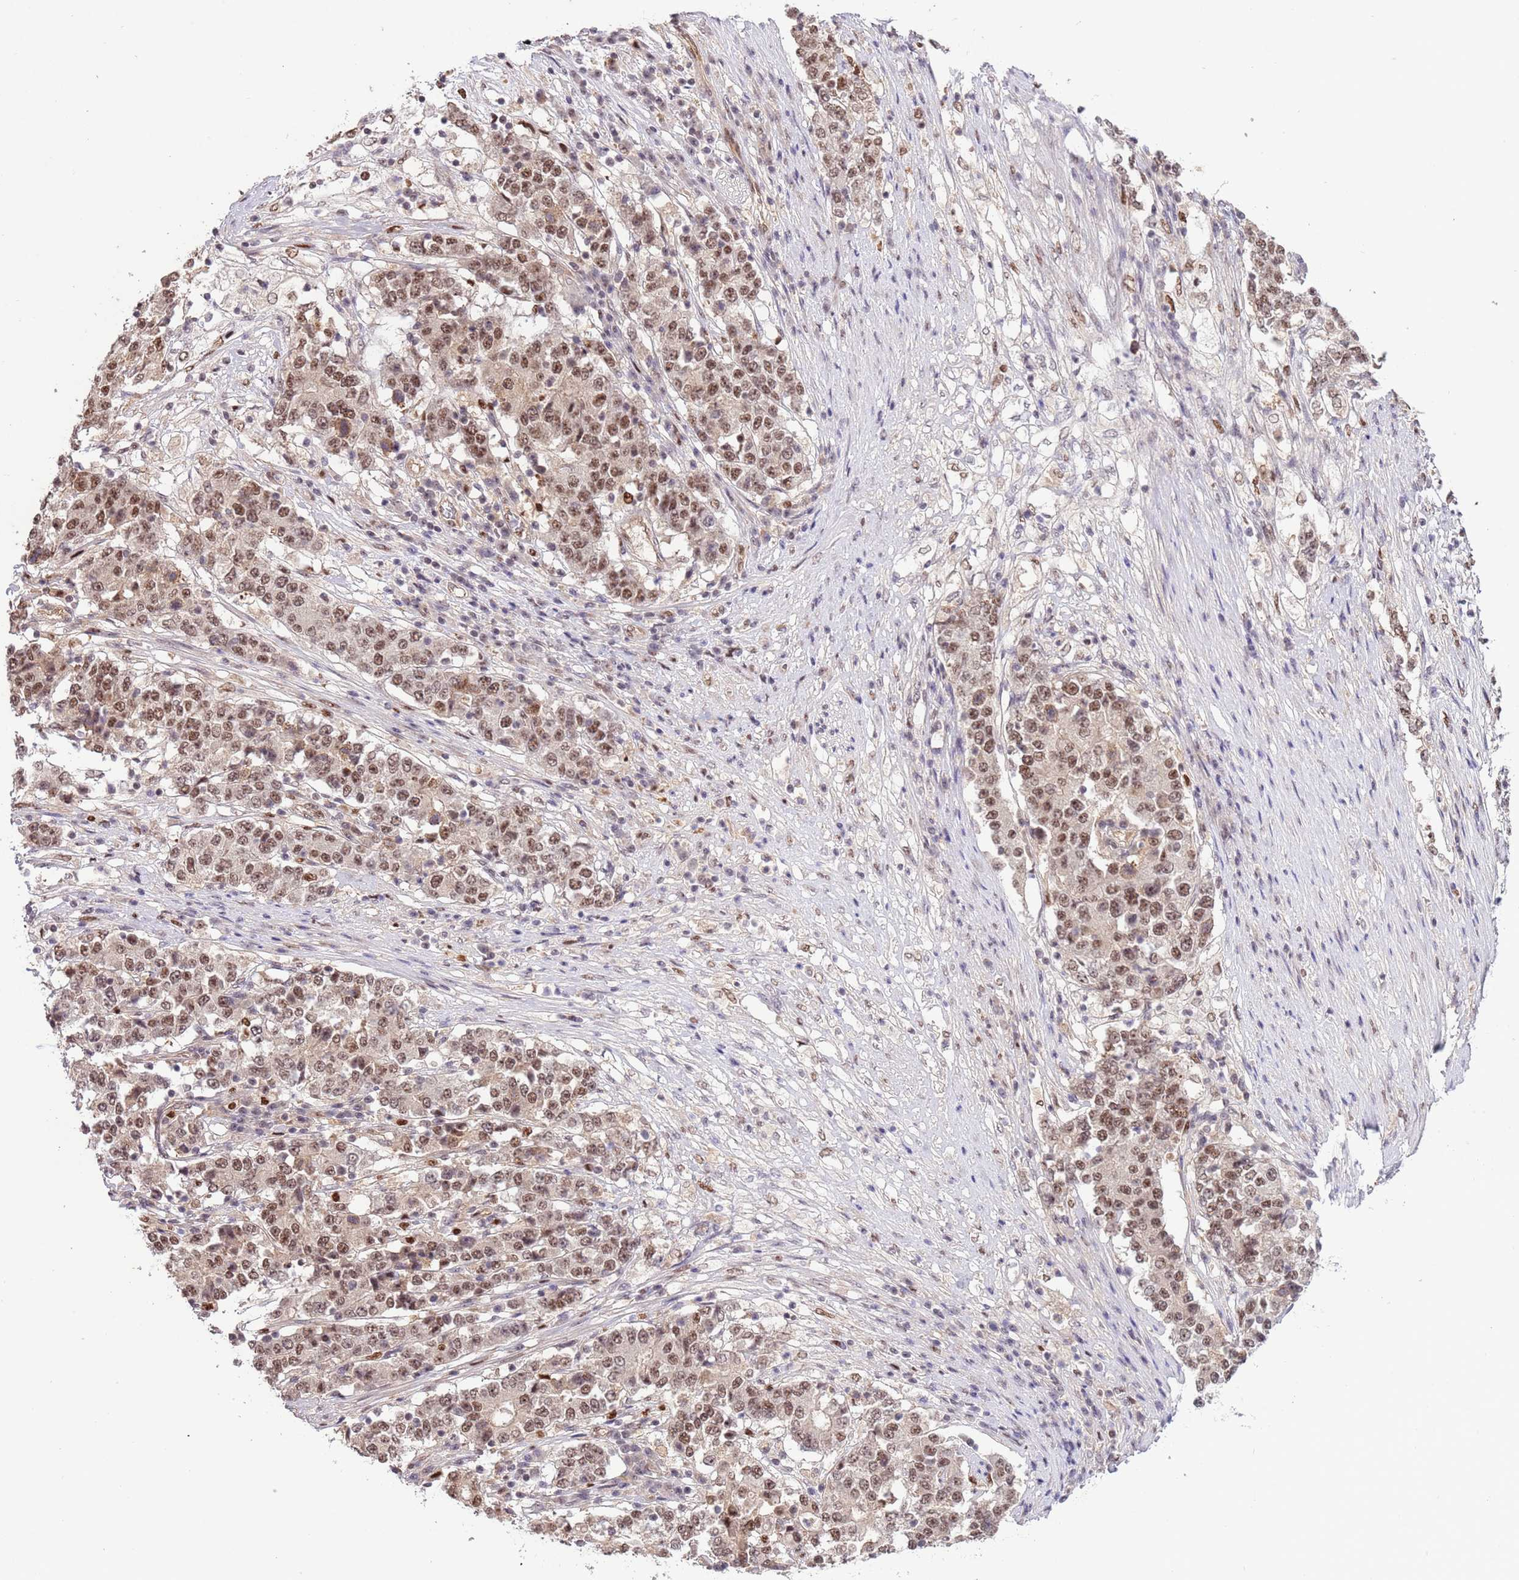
{"staining": {"intensity": "moderate", "quantity": ">75%", "location": "nuclear"}, "tissue": "stomach cancer", "cell_type": "Tumor cells", "image_type": "cancer", "snomed": [{"axis": "morphology", "description": "Adenocarcinoma, NOS"}, {"axis": "topography", "description": "Stomach"}], "caption": "There is medium levels of moderate nuclear expression in tumor cells of stomach cancer (adenocarcinoma), as demonstrated by immunohistochemical staining (brown color).", "gene": "PRPF6", "patient": {"sex": "male", "age": 59}}